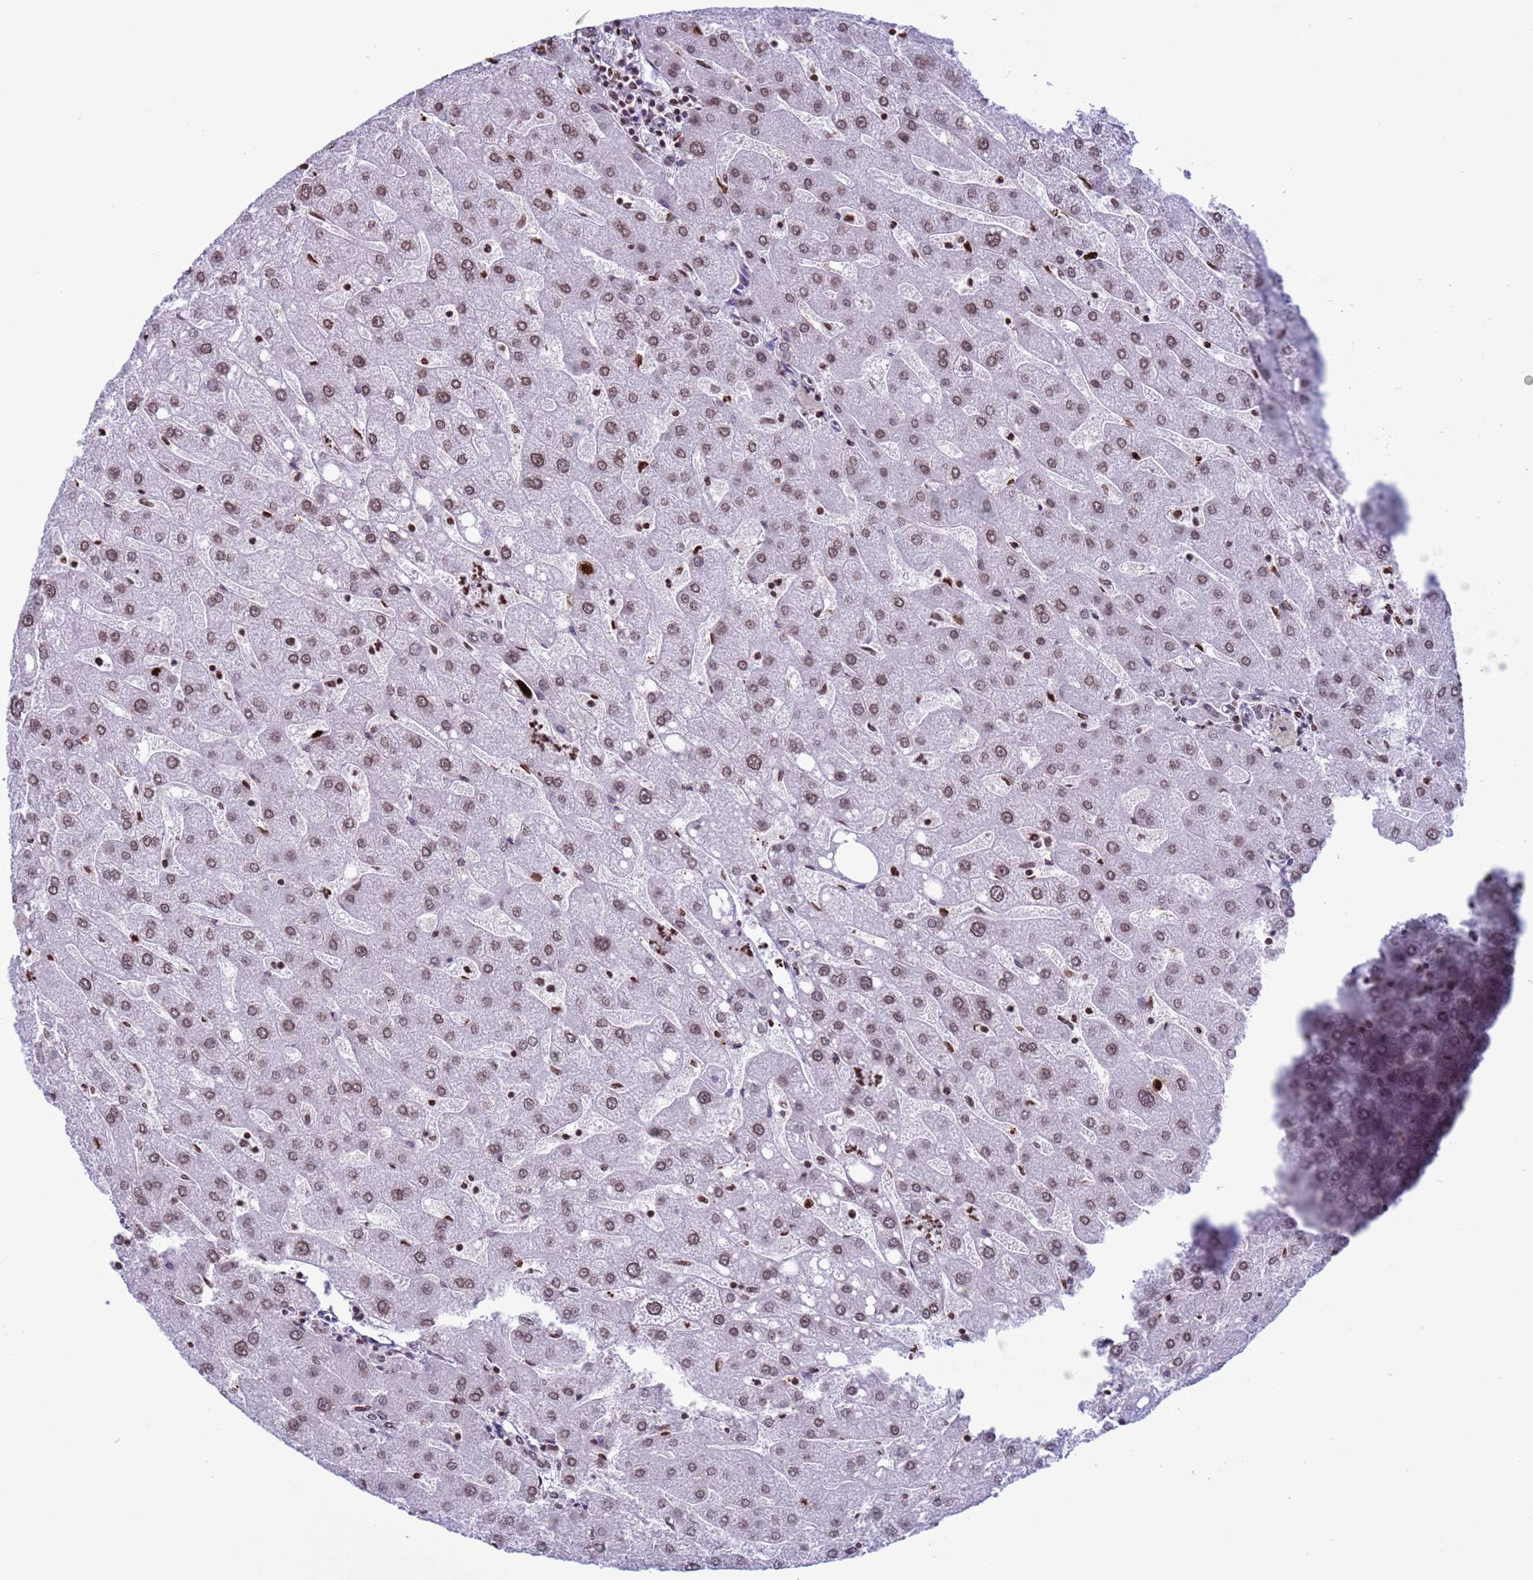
{"staining": {"intensity": "weak", "quantity": ">75%", "location": "nuclear"}, "tissue": "liver", "cell_type": "Cholangiocytes", "image_type": "normal", "snomed": [{"axis": "morphology", "description": "Normal tissue, NOS"}, {"axis": "topography", "description": "Liver"}], "caption": "Immunohistochemical staining of benign human liver displays weak nuclear protein positivity in about >75% of cholangiocytes.", "gene": "H4C11", "patient": {"sex": "male", "age": 67}}